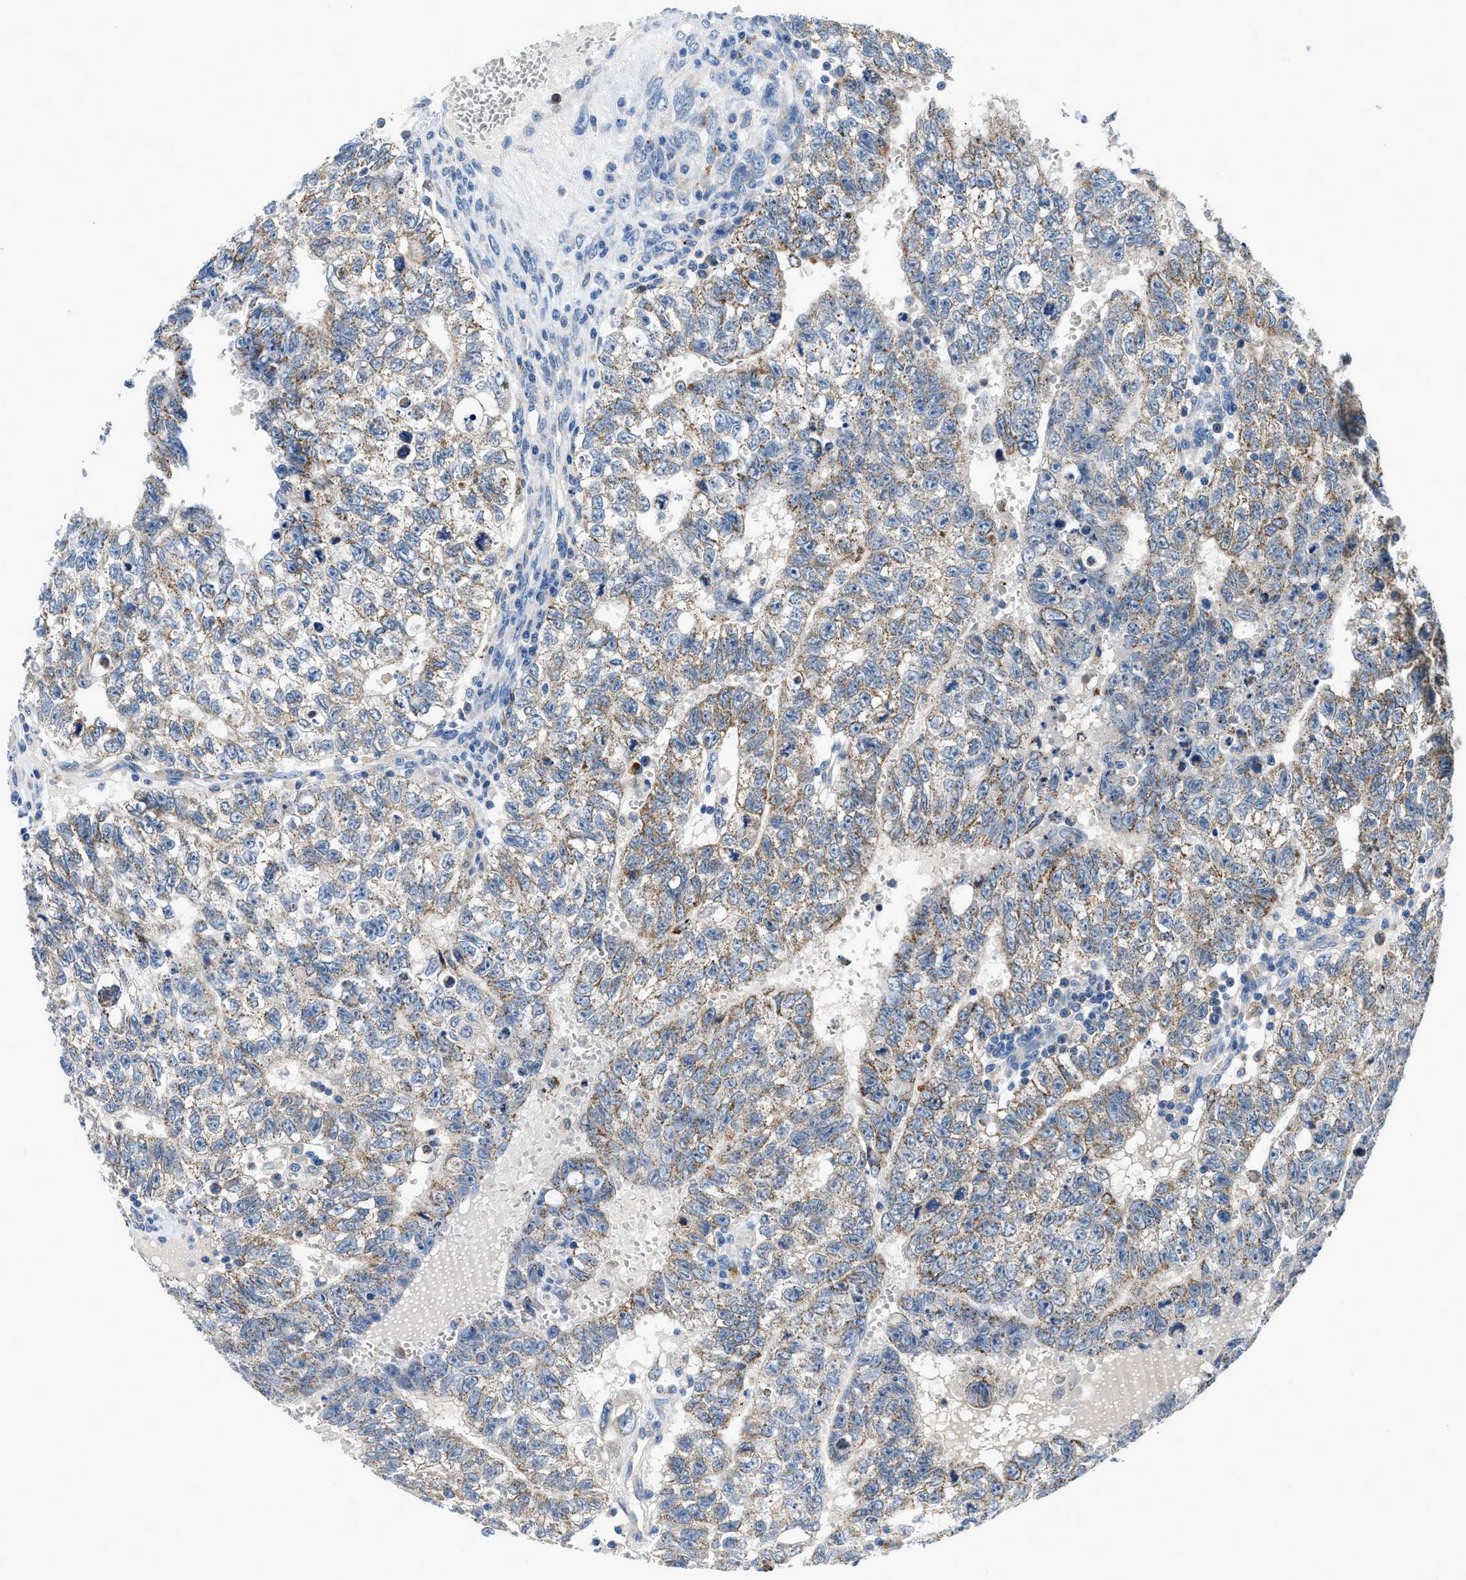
{"staining": {"intensity": "moderate", "quantity": "25%-75%", "location": "cytoplasmic/membranous"}, "tissue": "testis cancer", "cell_type": "Tumor cells", "image_type": "cancer", "snomed": [{"axis": "morphology", "description": "Seminoma, NOS"}, {"axis": "morphology", "description": "Carcinoma, Embryonal, NOS"}, {"axis": "topography", "description": "Testis"}], "caption": "Testis cancer was stained to show a protein in brown. There is medium levels of moderate cytoplasmic/membranous expression in about 25%-75% of tumor cells. The protein is shown in brown color, while the nuclei are stained blue.", "gene": "ADGRE3", "patient": {"sex": "male", "age": 38}}